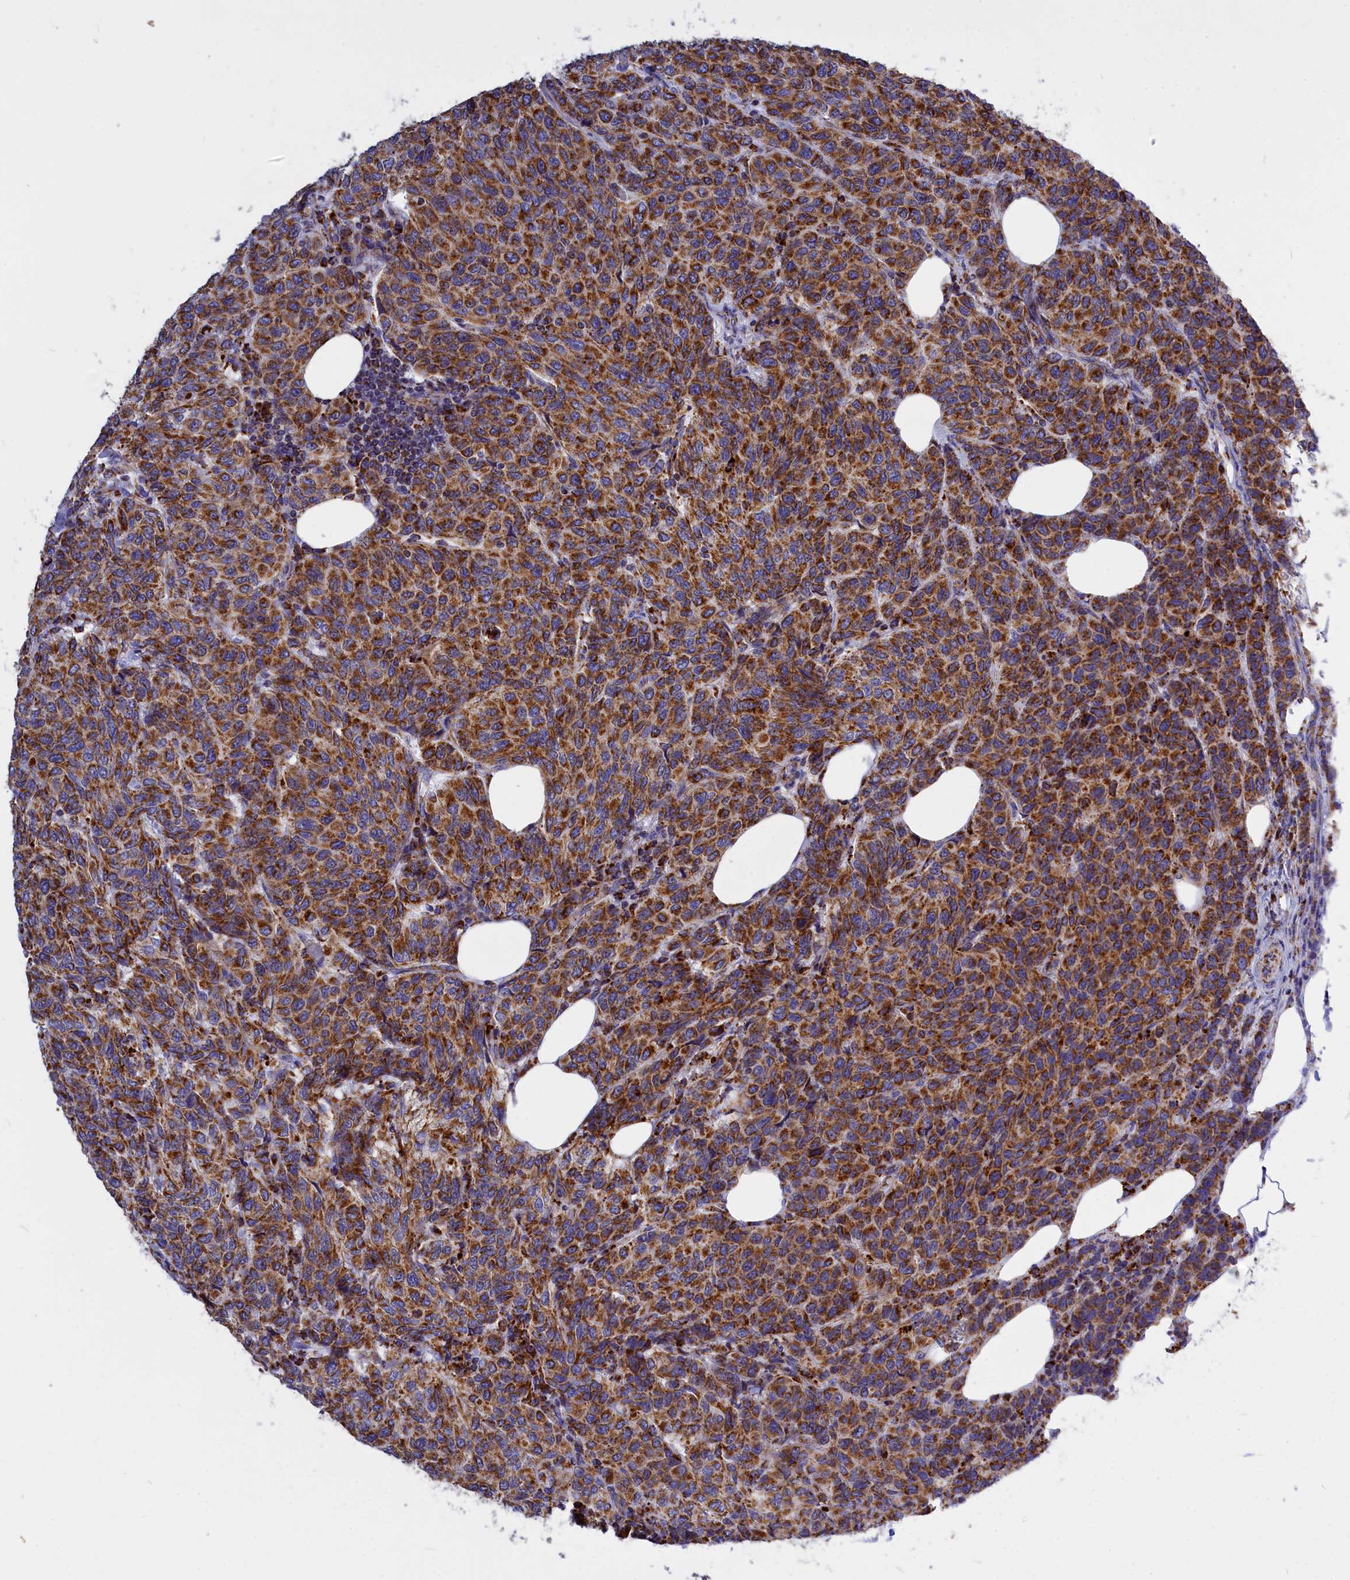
{"staining": {"intensity": "strong", "quantity": ">75%", "location": "cytoplasmic/membranous"}, "tissue": "breast cancer", "cell_type": "Tumor cells", "image_type": "cancer", "snomed": [{"axis": "morphology", "description": "Duct carcinoma"}, {"axis": "topography", "description": "Breast"}], "caption": "Breast cancer (intraductal carcinoma) stained with a protein marker displays strong staining in tumor cells.", "gene": "VDAC2", "patient": {"sex": "female", "age": 55}}